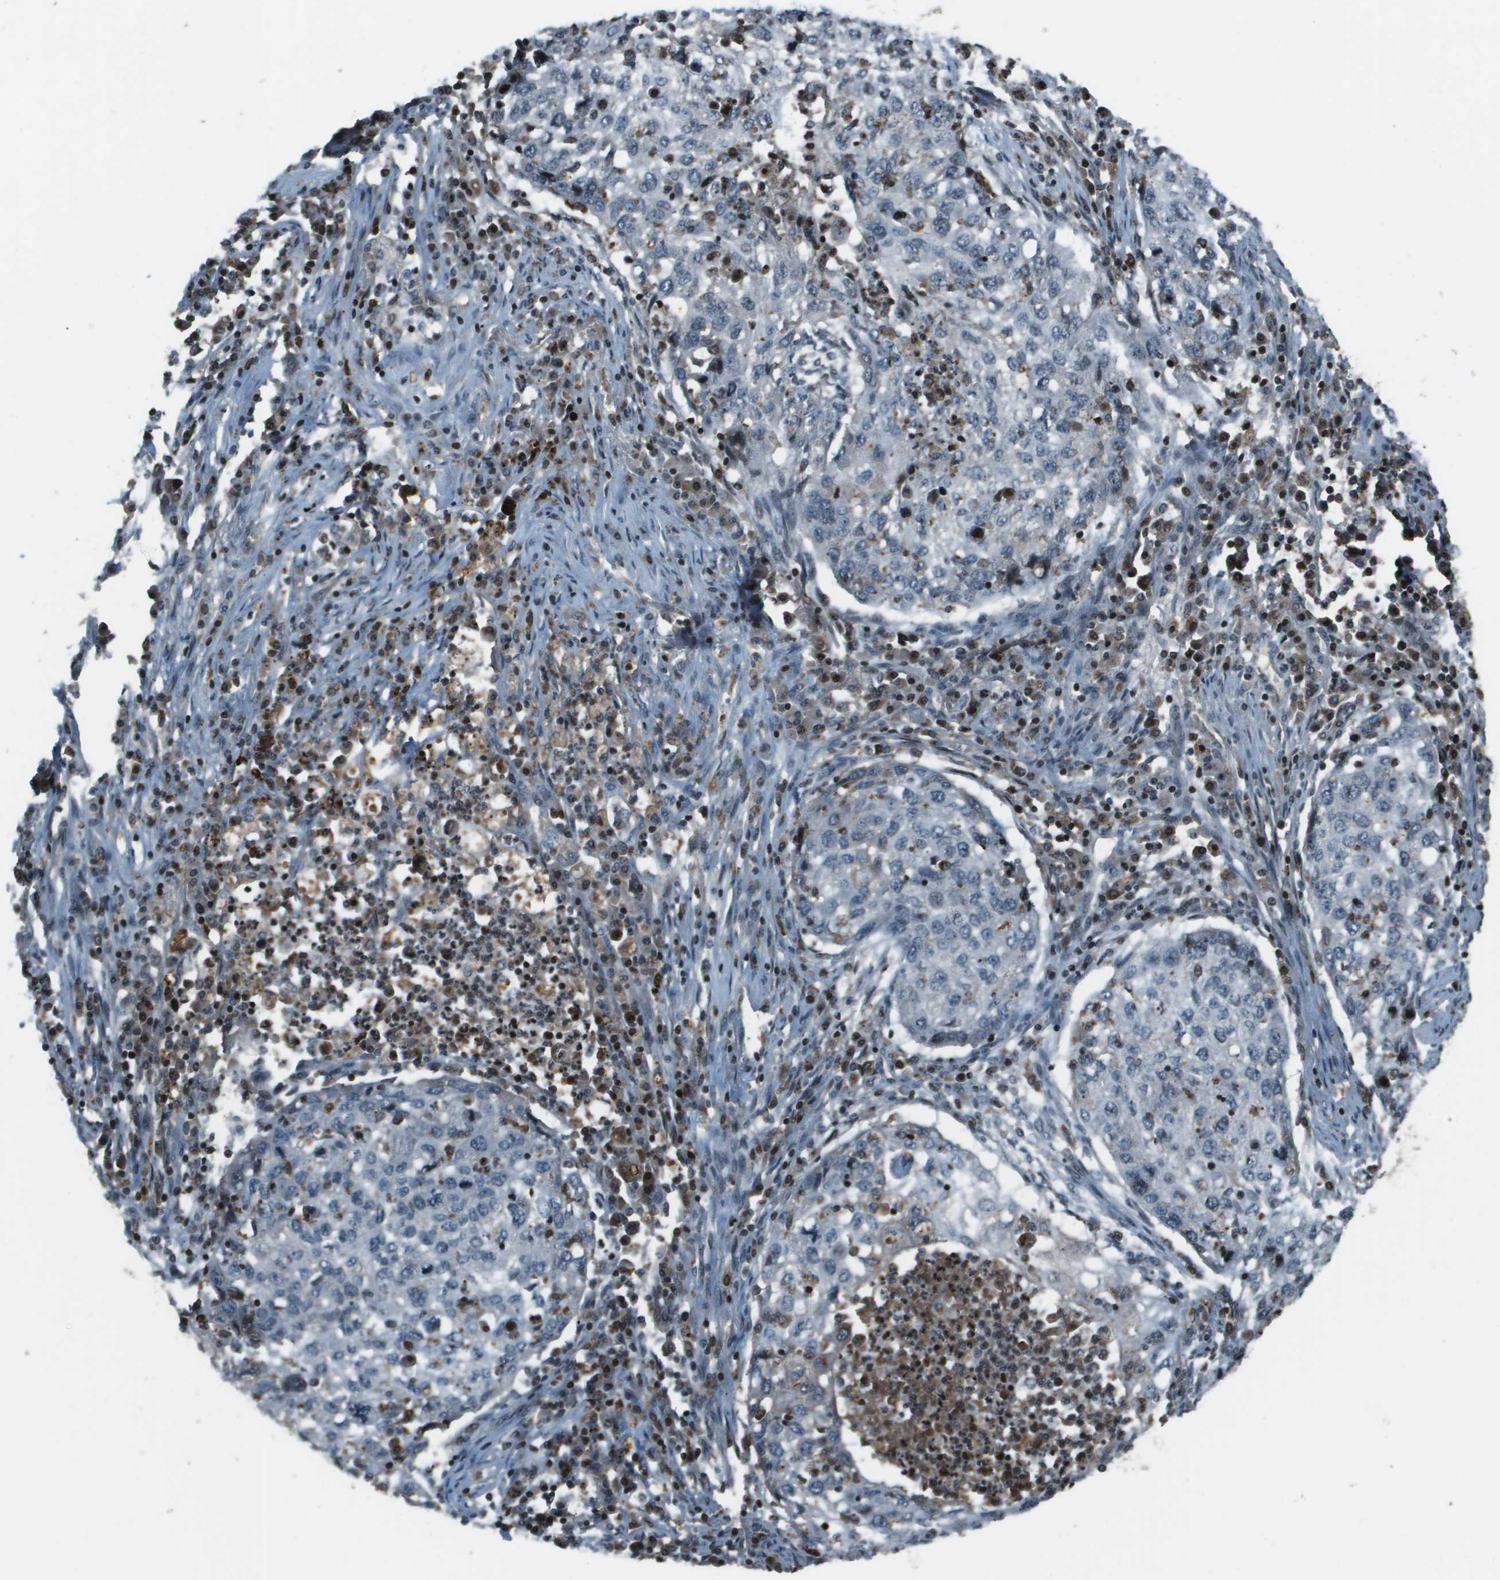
{"staining": {"intensity": "negative", "quantity": "none", "location": "none"}, "tissue": "lung cancer", "cell_type": "Tumor cells", "image_type": "cancer", "snomed": [{"axis": "morphology", "description": "Squamous cell carcinoma, NOS"}, {"axis": "topography", "description": "Lung"}], "caption": "Lung cancer stained for a protein using immunohistochemistry (IHC) displays no staining tumor cells.", "gene": "CXCL12", "patient": {"sex": "female", "age": 63}}